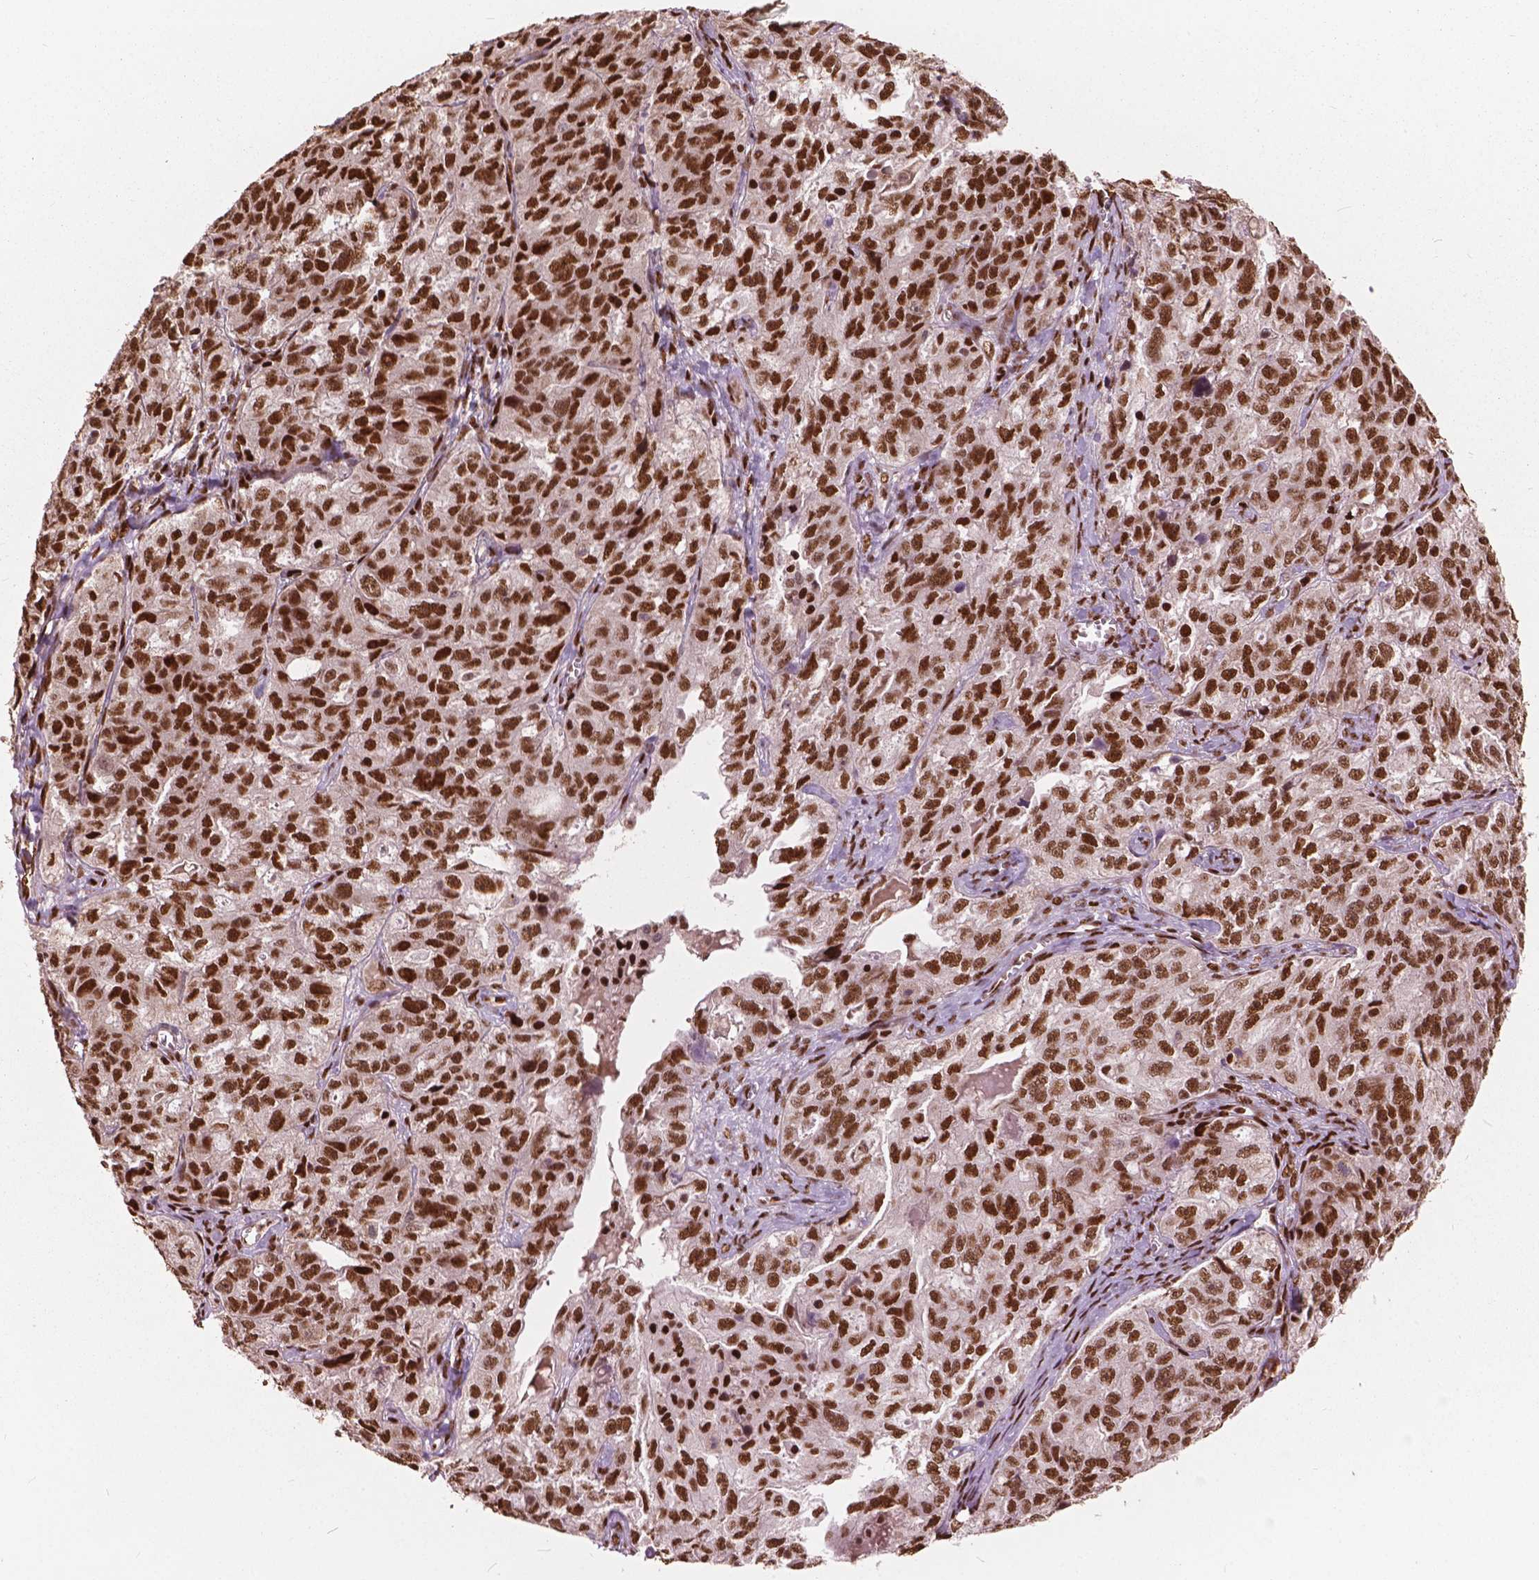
{"staining": {"intensity": "strong", "quantity": ">75%", "location": "nuclear"}, "tissue": "ovarian cancer", "cell_type": "Tumor cells", "image_type": "cancer", "snomed": [{"axis": "morphology", "description": "Cystadenocarcinoma, serous, NOS"}, {"axis": "topography", "description": "Ovary"}], "caption": "A histopathology image of human ovarian cancer (serous cystadenocarcinoma) stained for a protein exhibits strong nuclear brown staining in tumor cells.", "gene": "ANP32B", "patient": {"sex": "female", "age": 51}}